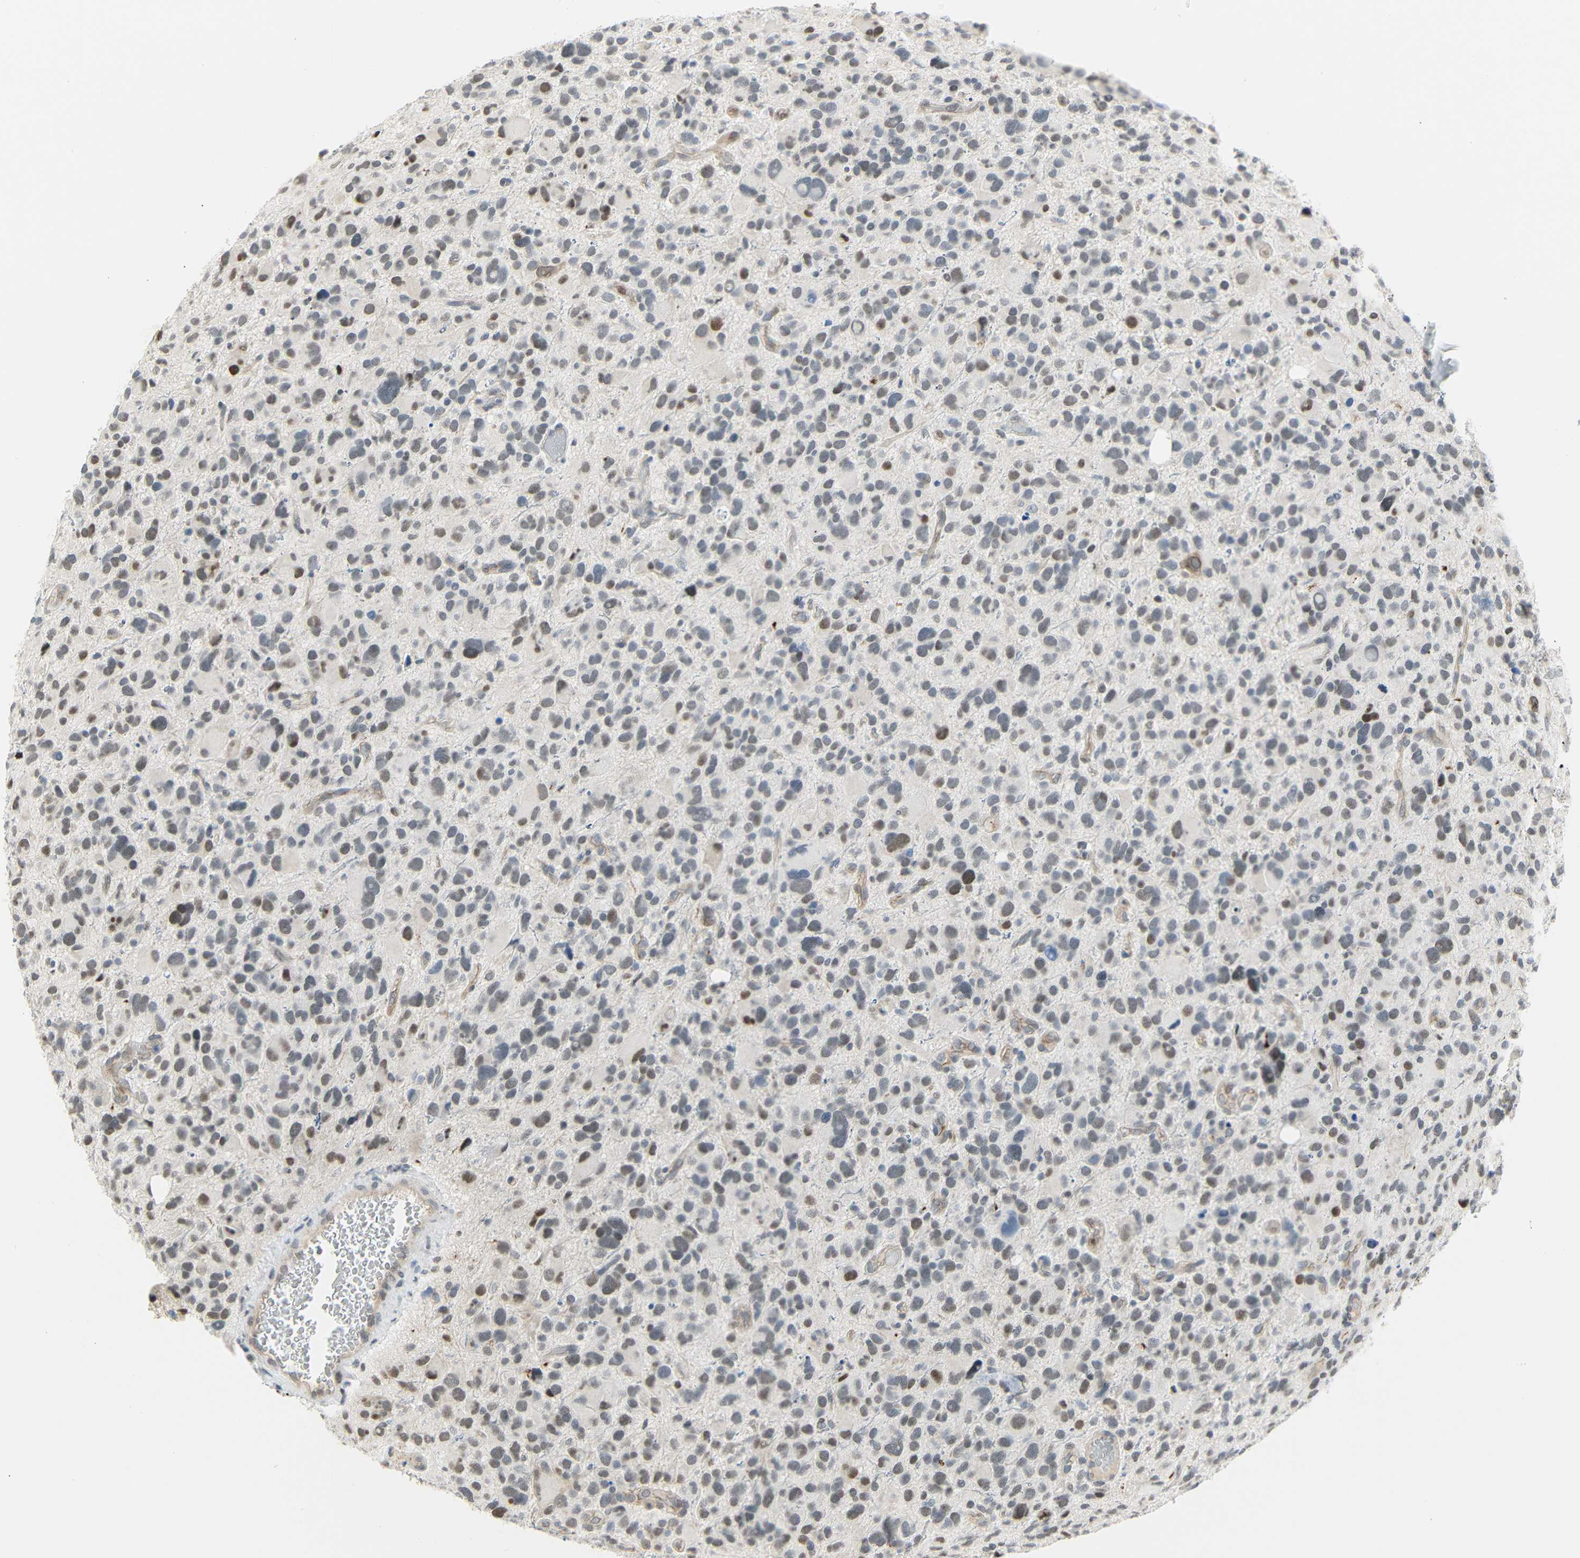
{"staining": {"intensity": "moderate", "quantity": "25%-75%", "location": "nuclear"}, "tissue": "glioma", "cell_type": "Tumor cells", "image_type": "cancer", "snomed": [{"axis": "morphology", "description": "Glioma, malignant, High grade"}, {"axis": "topography", "description": "Brain"}], "caption": "Protein staining of malignant glioma (high-grade) tissue reveals moderate nuclear expression in about 25%-75% of tumor cells.", "gene": "IMPG2", "patient": {"sex": "male", "age": 48}}